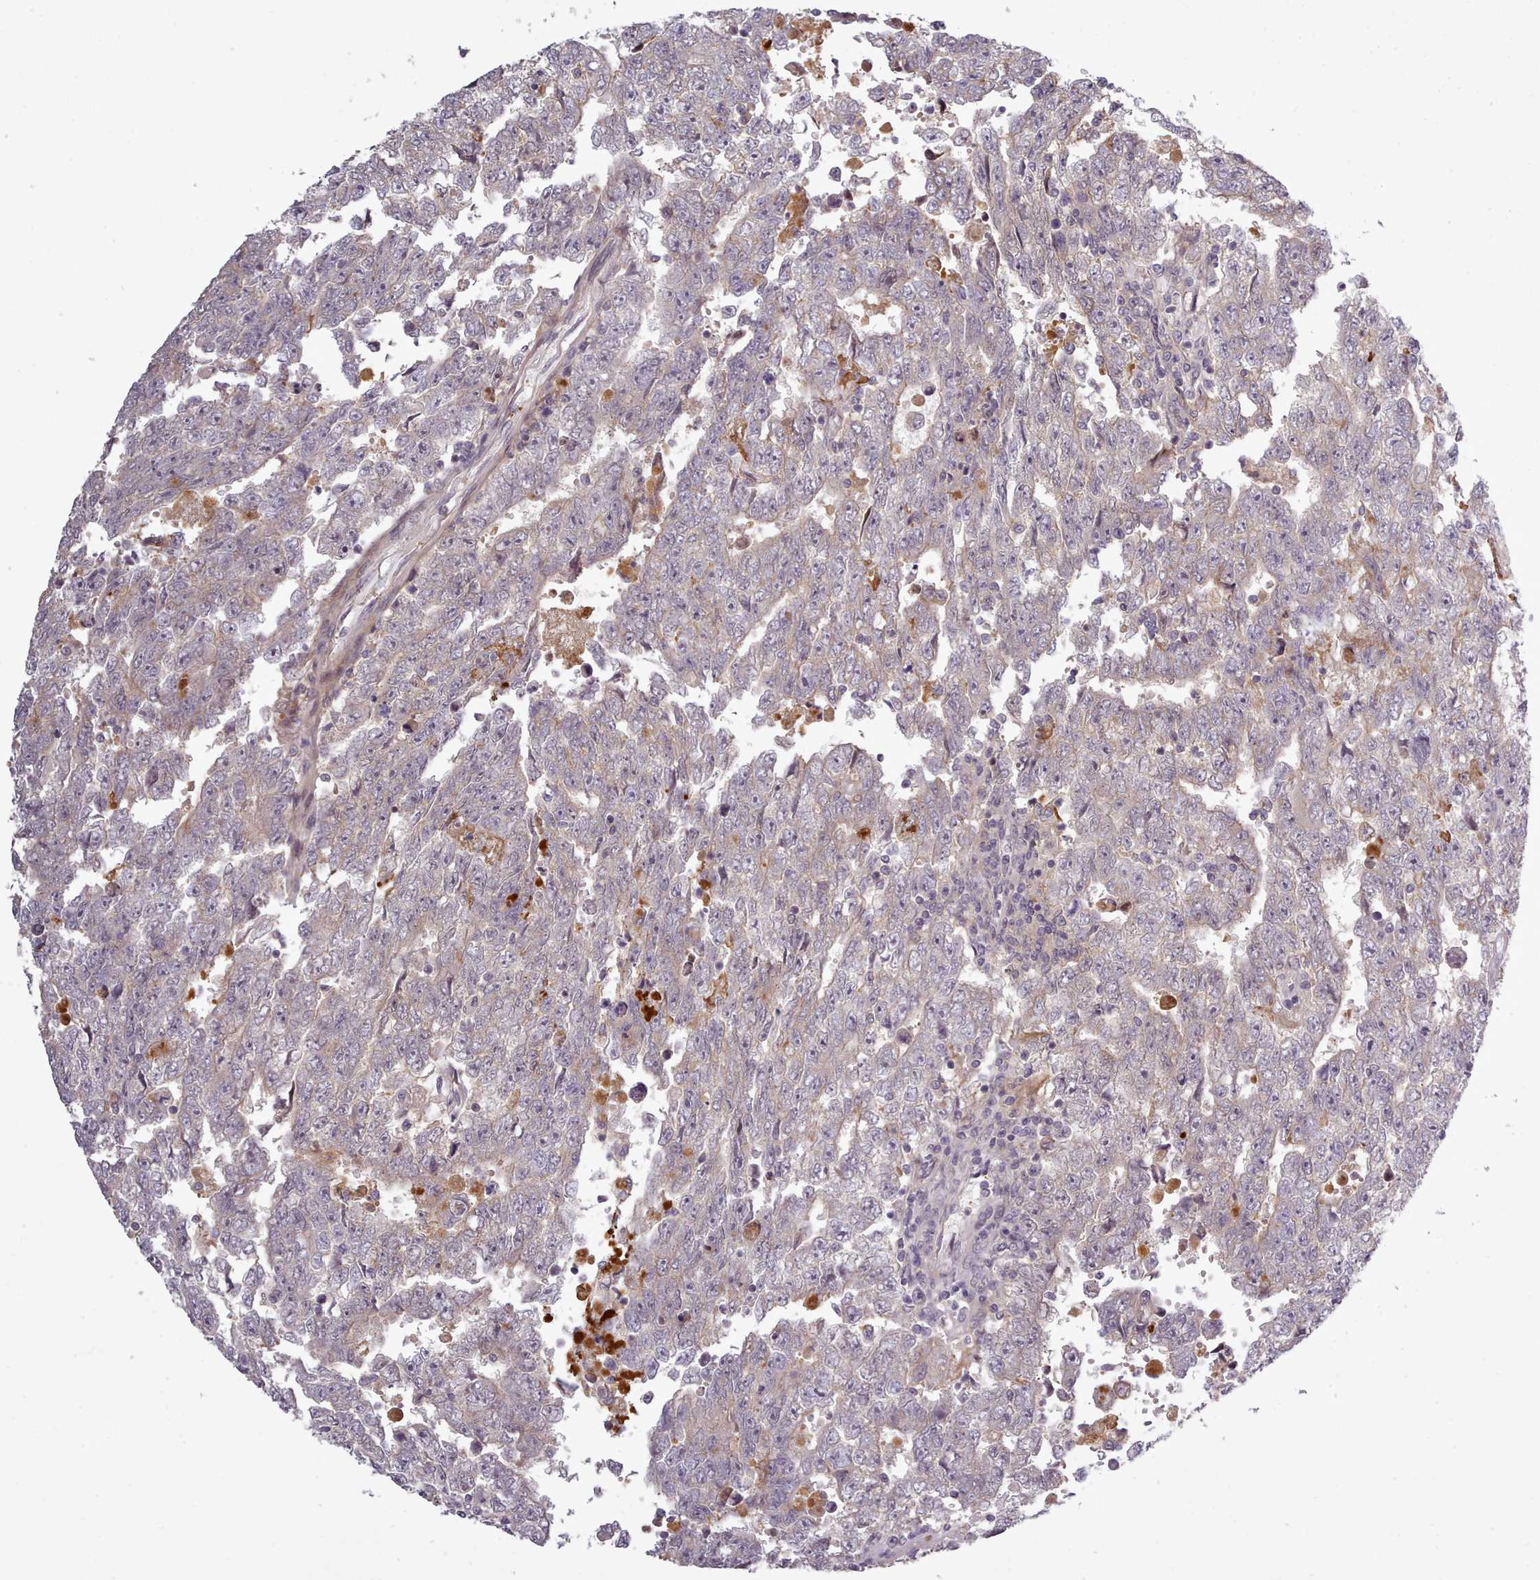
{"staining": {"intensity": "weak", "quantity": "<25%", "location": "cytoplasmic/membranous"}, "tissue": "testis cancer", "cell_type": "Tumor cells", "image_type": "cancer", "snomed": [{"axis": "morphology", "description": "Carcinoma, Embryonal, NOS"}, {"axis": "topography", "description": "Testis"}], "caption": "High power microscopy photomicrograph of an immunohistochemistry (IHC) image of testis cancer, revealing no significant expression in tumor cells. (Brightfield microscopy of DAB (3,3'-diaminobenzidine) immunohistochemistry (IHC) at high magnification).", "gene": "LEFTY2", "patient": {"sex": "male", "age": 25}}